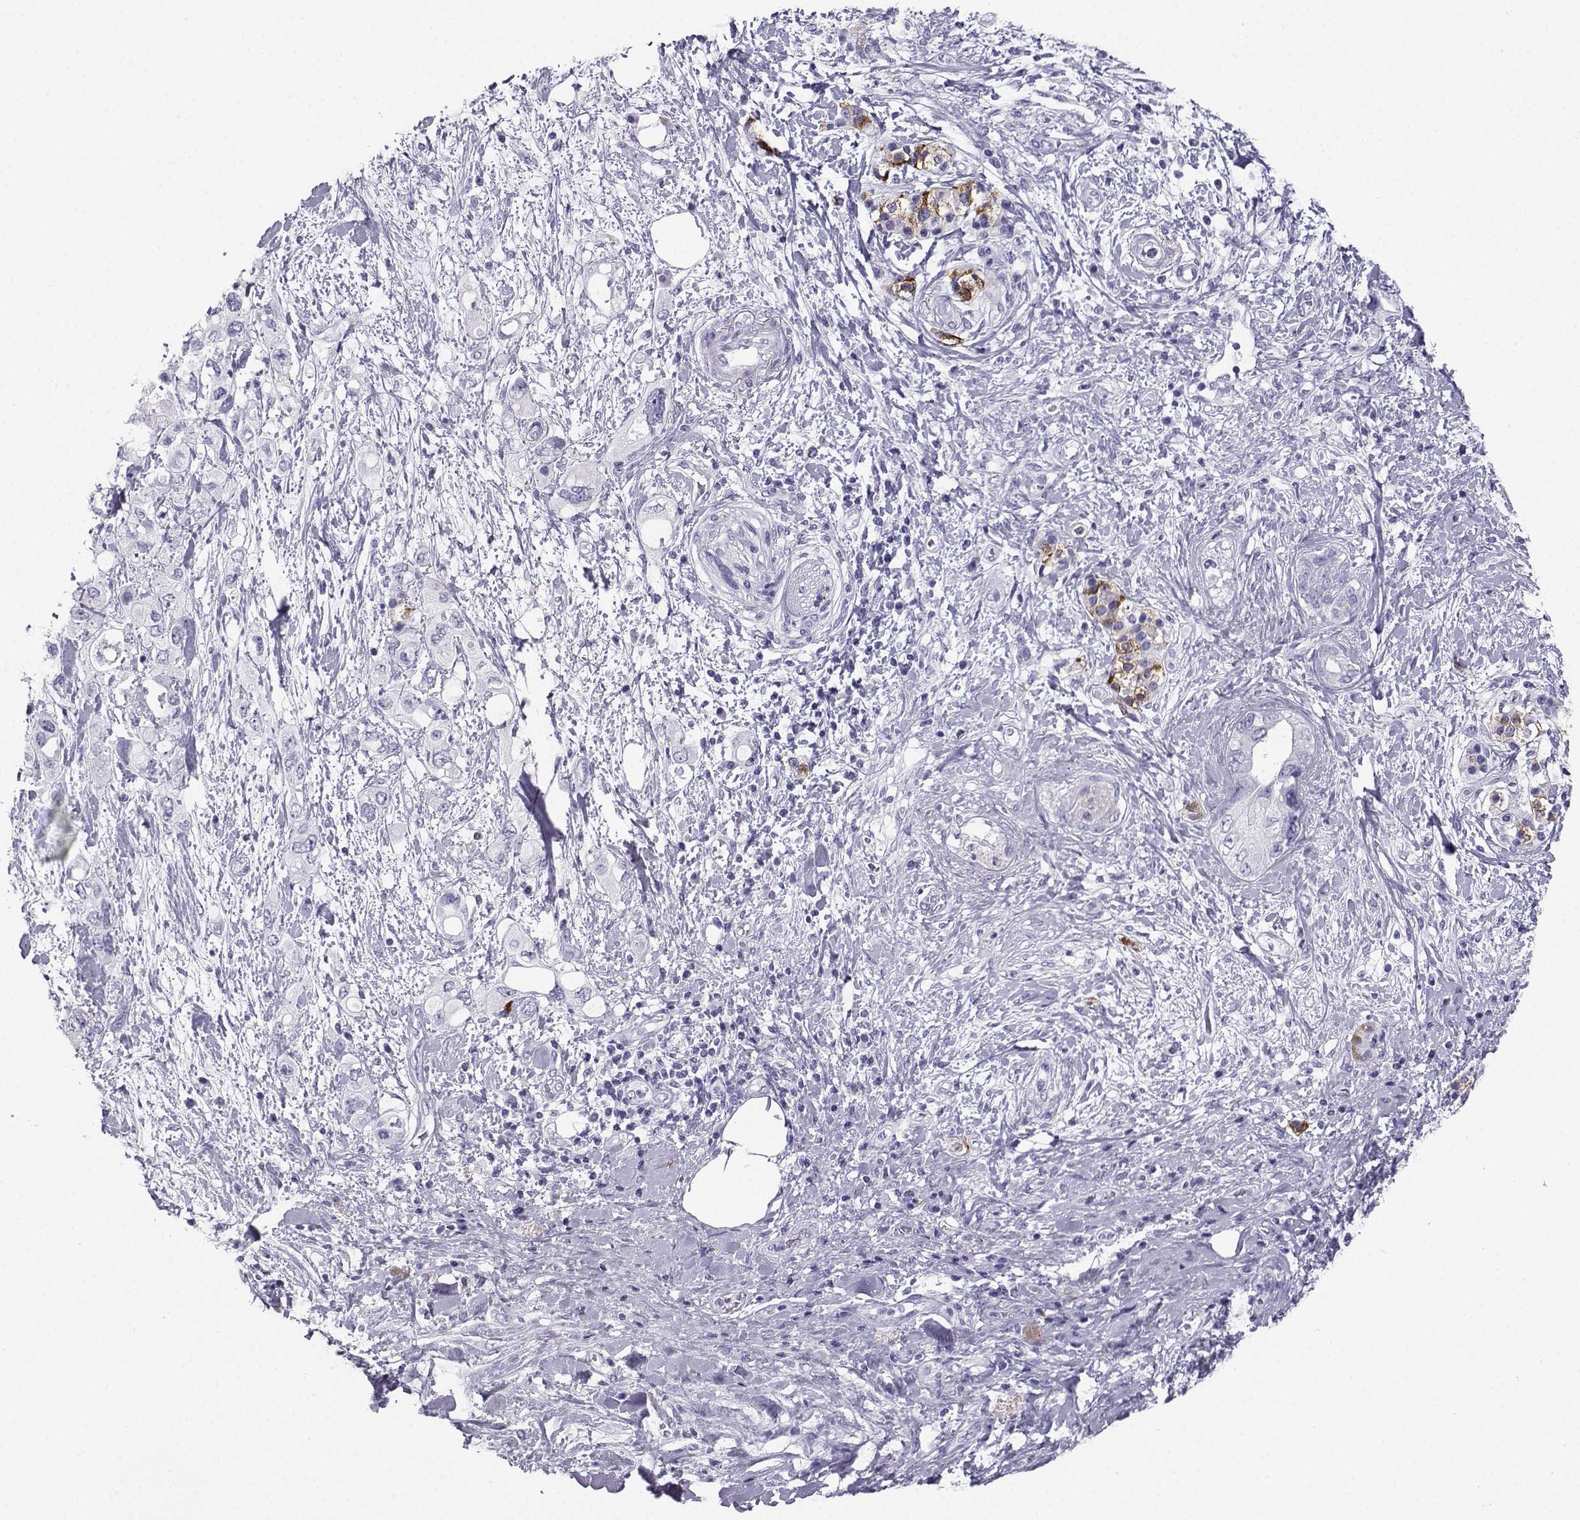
{"staining": {"intensity": "negative", "quantity": "none", "location": "none"}, "tissue": "pancreatic cancer", "cell_type": "Tumor cells", "image_type": "cancer", "snomed": [{"axis": "morphology", "description": "Adenocarcinoma, NOS"}, {"axis": "topography", "description": "Pancreas"}], "caption": "Pancreatic adenocarcinoma was stained to show a protein in brown. There is no significant expression in tumor cells.", "gene": "SLC18A2", "patient": {"sex": "female", "age": 56}}